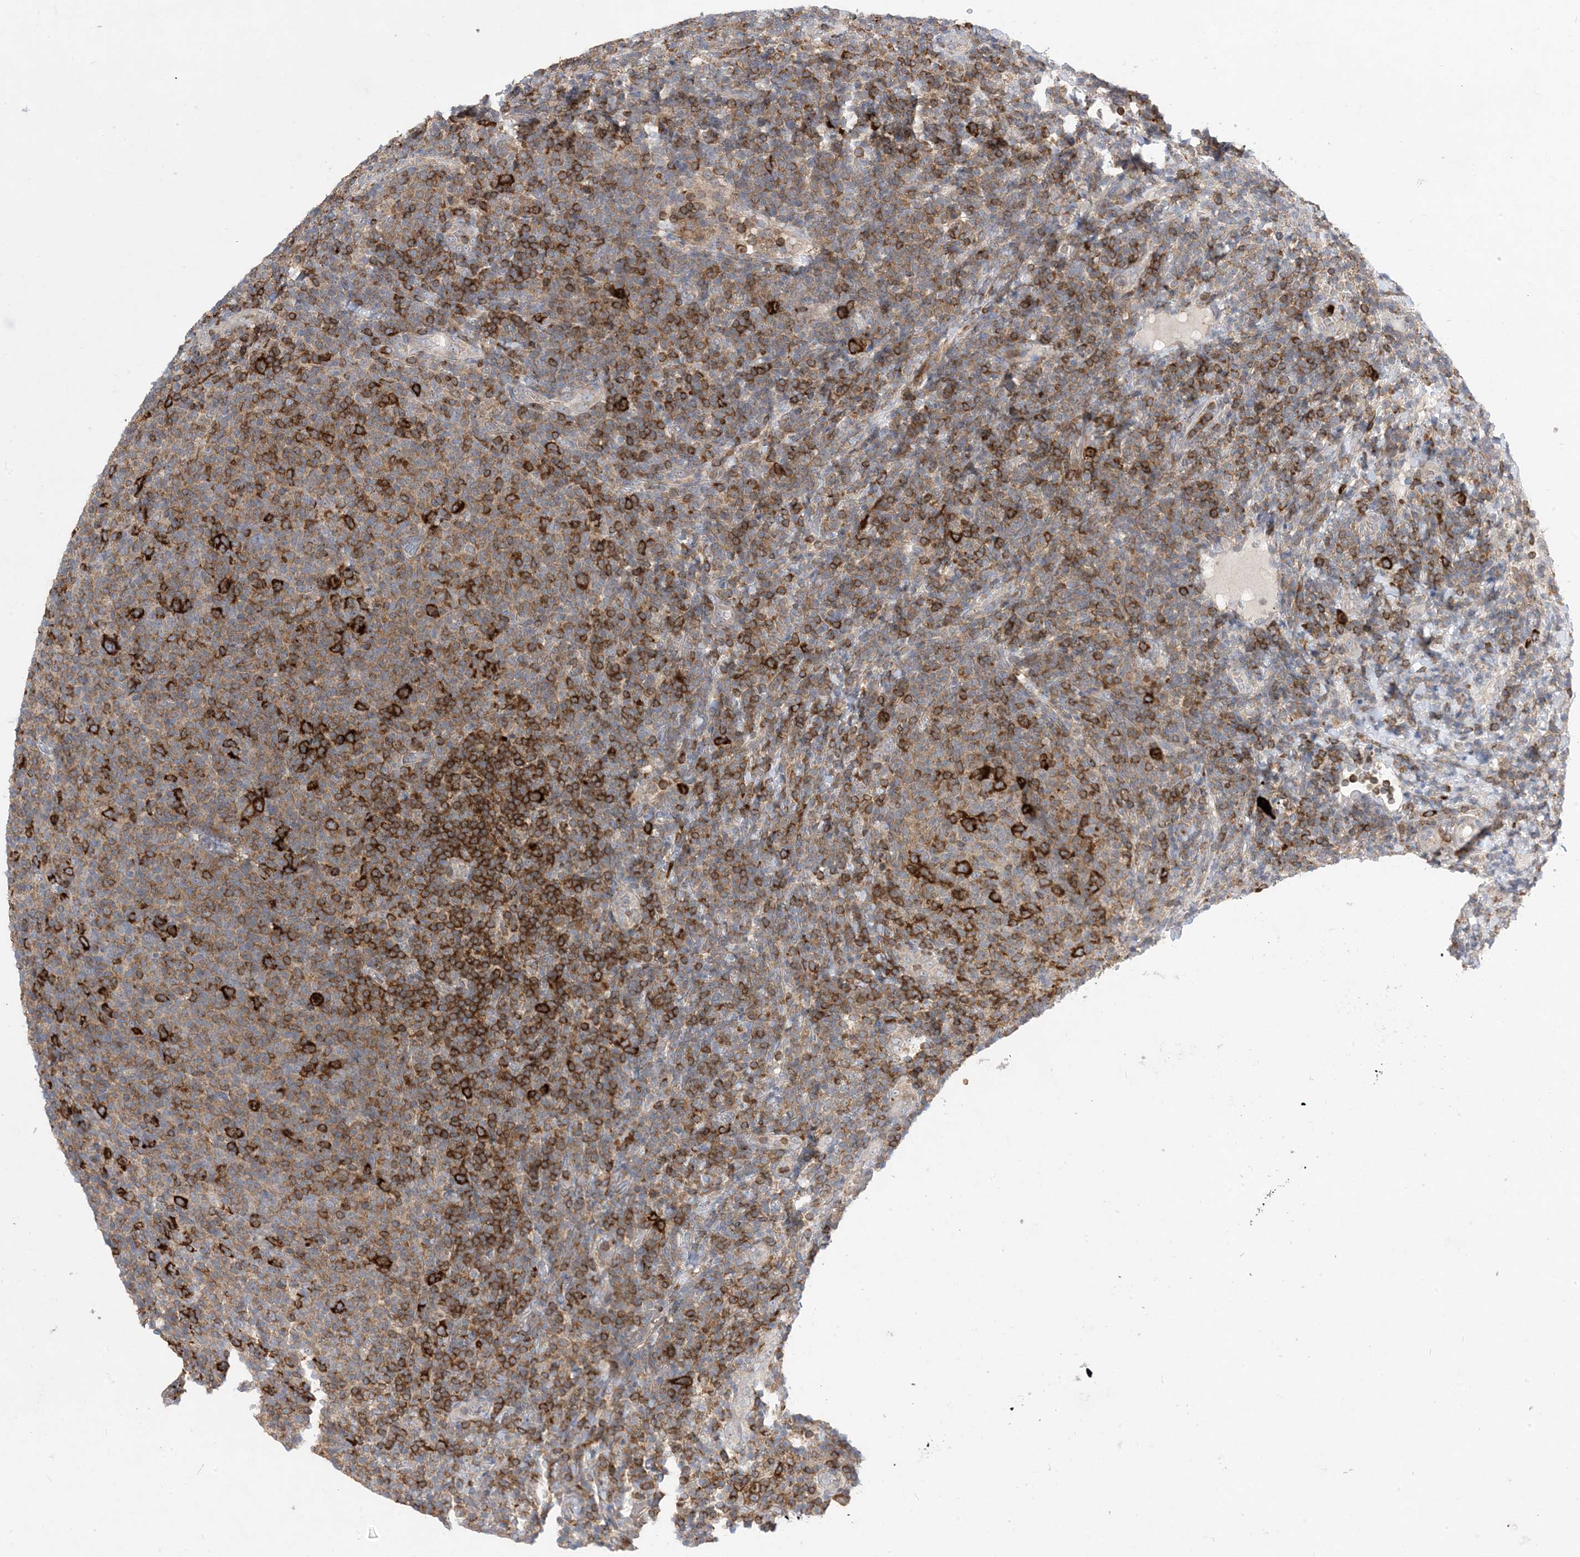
{"staining": {"intensity": "strong", "quantity": "25%-75%", "location": "cytoplasmic/membranous"}, "tissue": "lymphoma", "cell_type": "Tumor cells", "image_type": "cancer", "snomed": [{"axis": "morphology", "description": "Malignant lymphoma, non-Hodgkin's type, Low grade"}, {"axis": "topography", "description": "Lymph node"}], "caption": "The photomicrograph shows a brown stain indicating the presence of a protein in the cytoplasmic/membranous of tumor cells in low-grade malignant lymphoma, non-Hodgkin's type. (Stains: DAB (3,3'-diaminobenzidine) in brown, nuclei in blue, Microscopy: brightfield microscopy at high magnification).", "gene": "AOC1", "patient": {"sex": "male", "age": 66}}